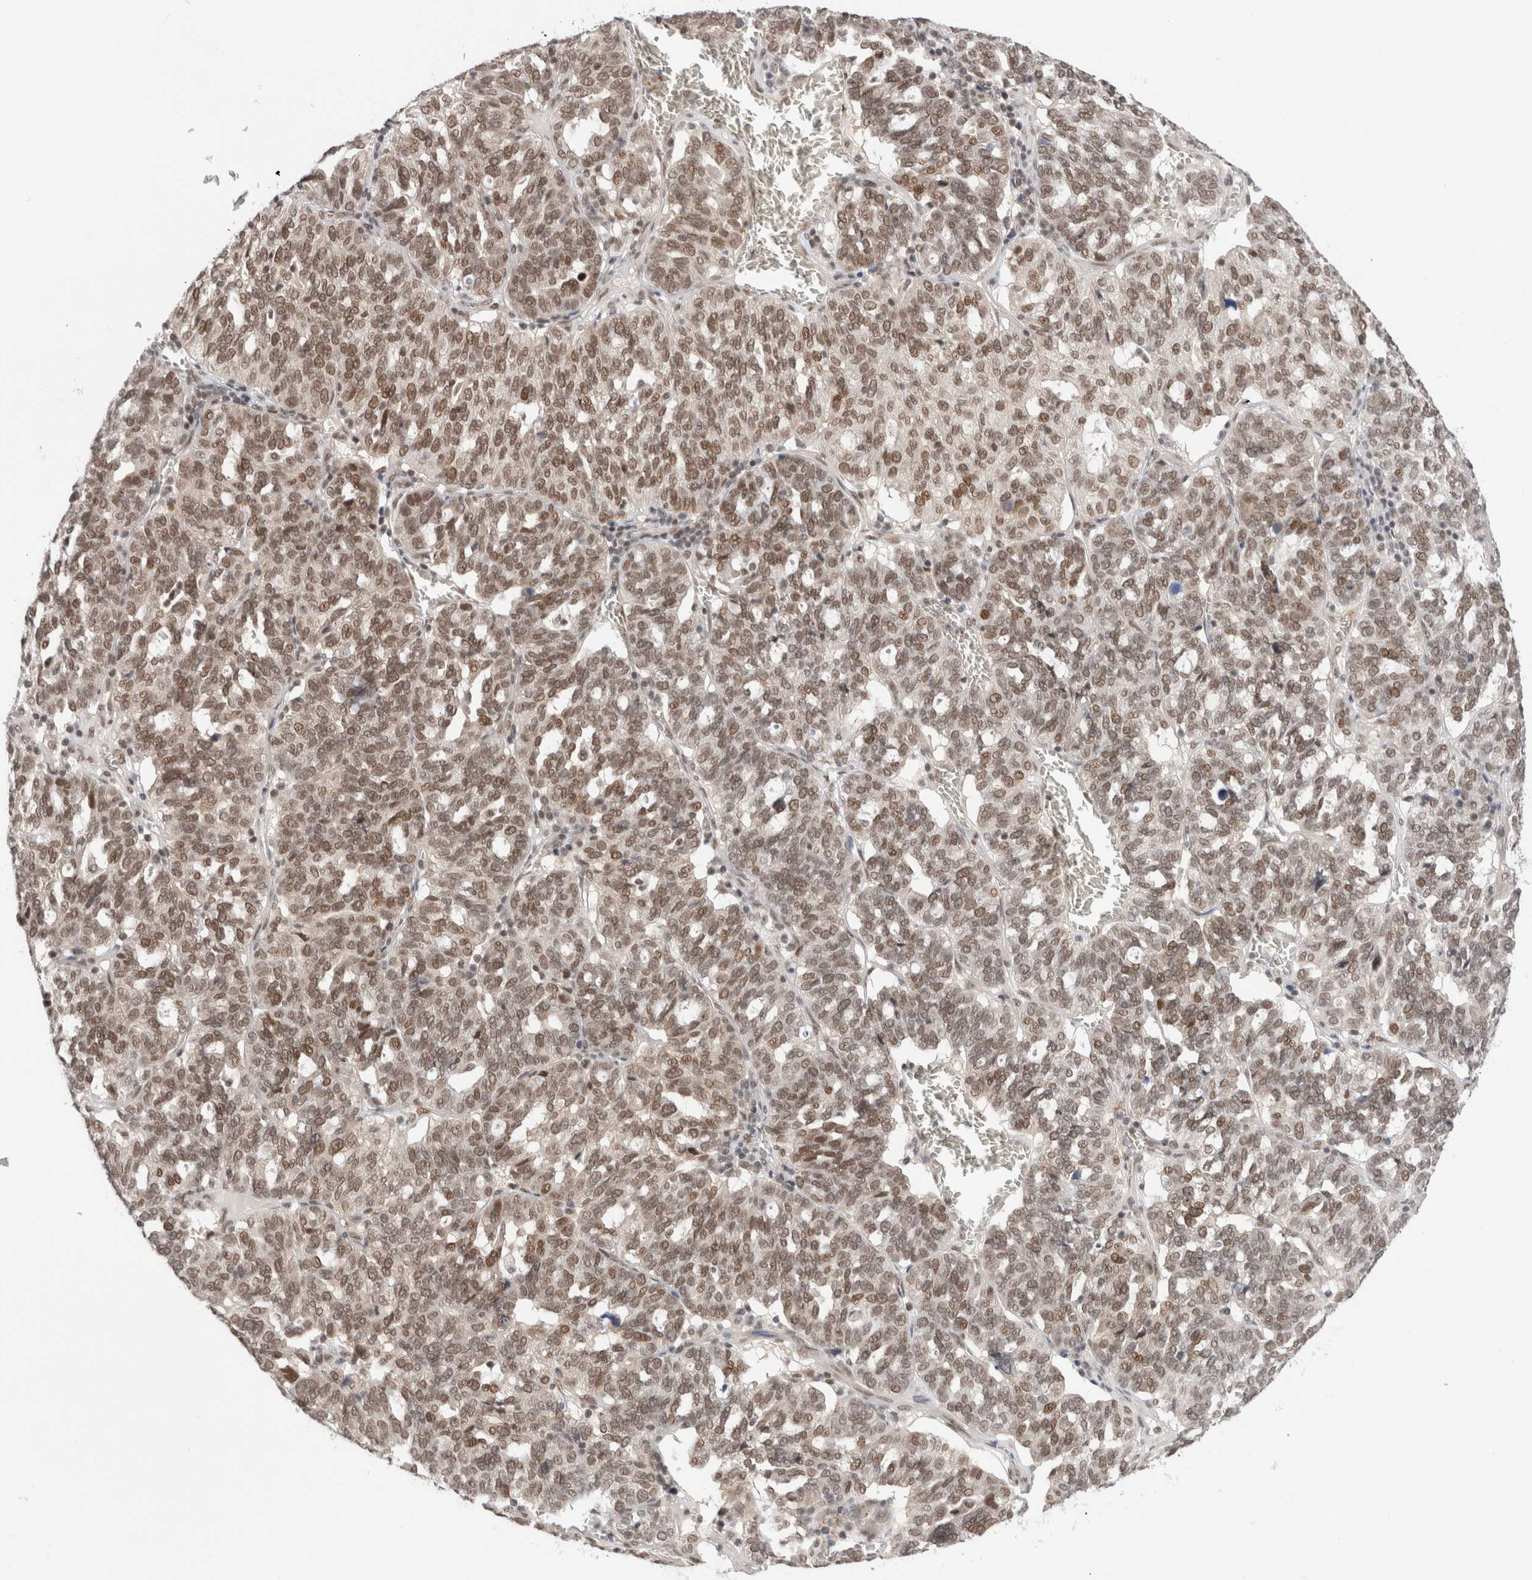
{"staining": {"intensity": "moderate", "quantity": ">75%", "location": "nuclear"}, "tissue": "ovarian cancer", "cell_type": "Tumor cells", "image_type": "cancer", "snomed": [{"axis": "morphology", "description": "Cystadenocarcinoma, serous, NOS"}, {"axis": "topography", "description": "Ovary"}], "caption": "Protein analysis of ovarian serous cystadenocarcinoma tissue exhibits moderate nuclear expression in approximately >75% of tumor cells. (DAB (3,3'-diaminobenzidine) = brown stain, brightfield microscopy at high magnification).", "gene": "GATAD2A", "patient": {"sex": "female", "age": 59}}